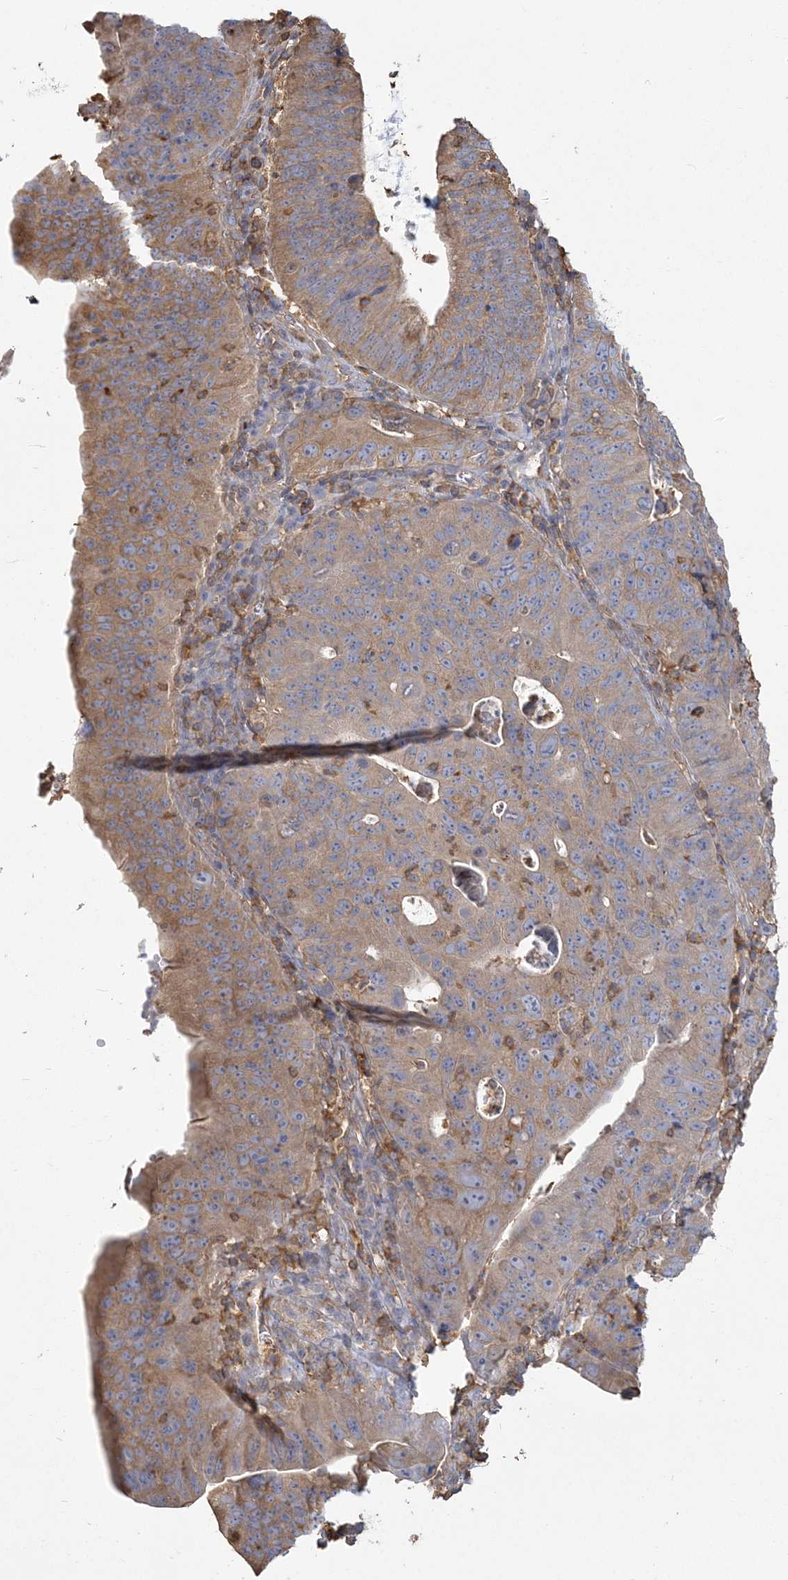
{"staining": {"intensity": "moderate", "quantity": "<25%", "location": "cytoplasmic/membranous"}, "tissue": "stomach cancer", "cell_type": "Tumor cells", "image_type": "cancer", "snomed": [{"axis": "morphology", "description": "Adenocarcinoma, NOS"}, {"axis": "topography", "description": "Stomach"}], "caption": "The micrograph displays a brown stain indicating the presence of a protein in the cytoplasmic/membranous of tumor cells in stomach adenocarcinoma.", "gene": "ANKS1A", "patient": {"sex": "male", "age": 59}}